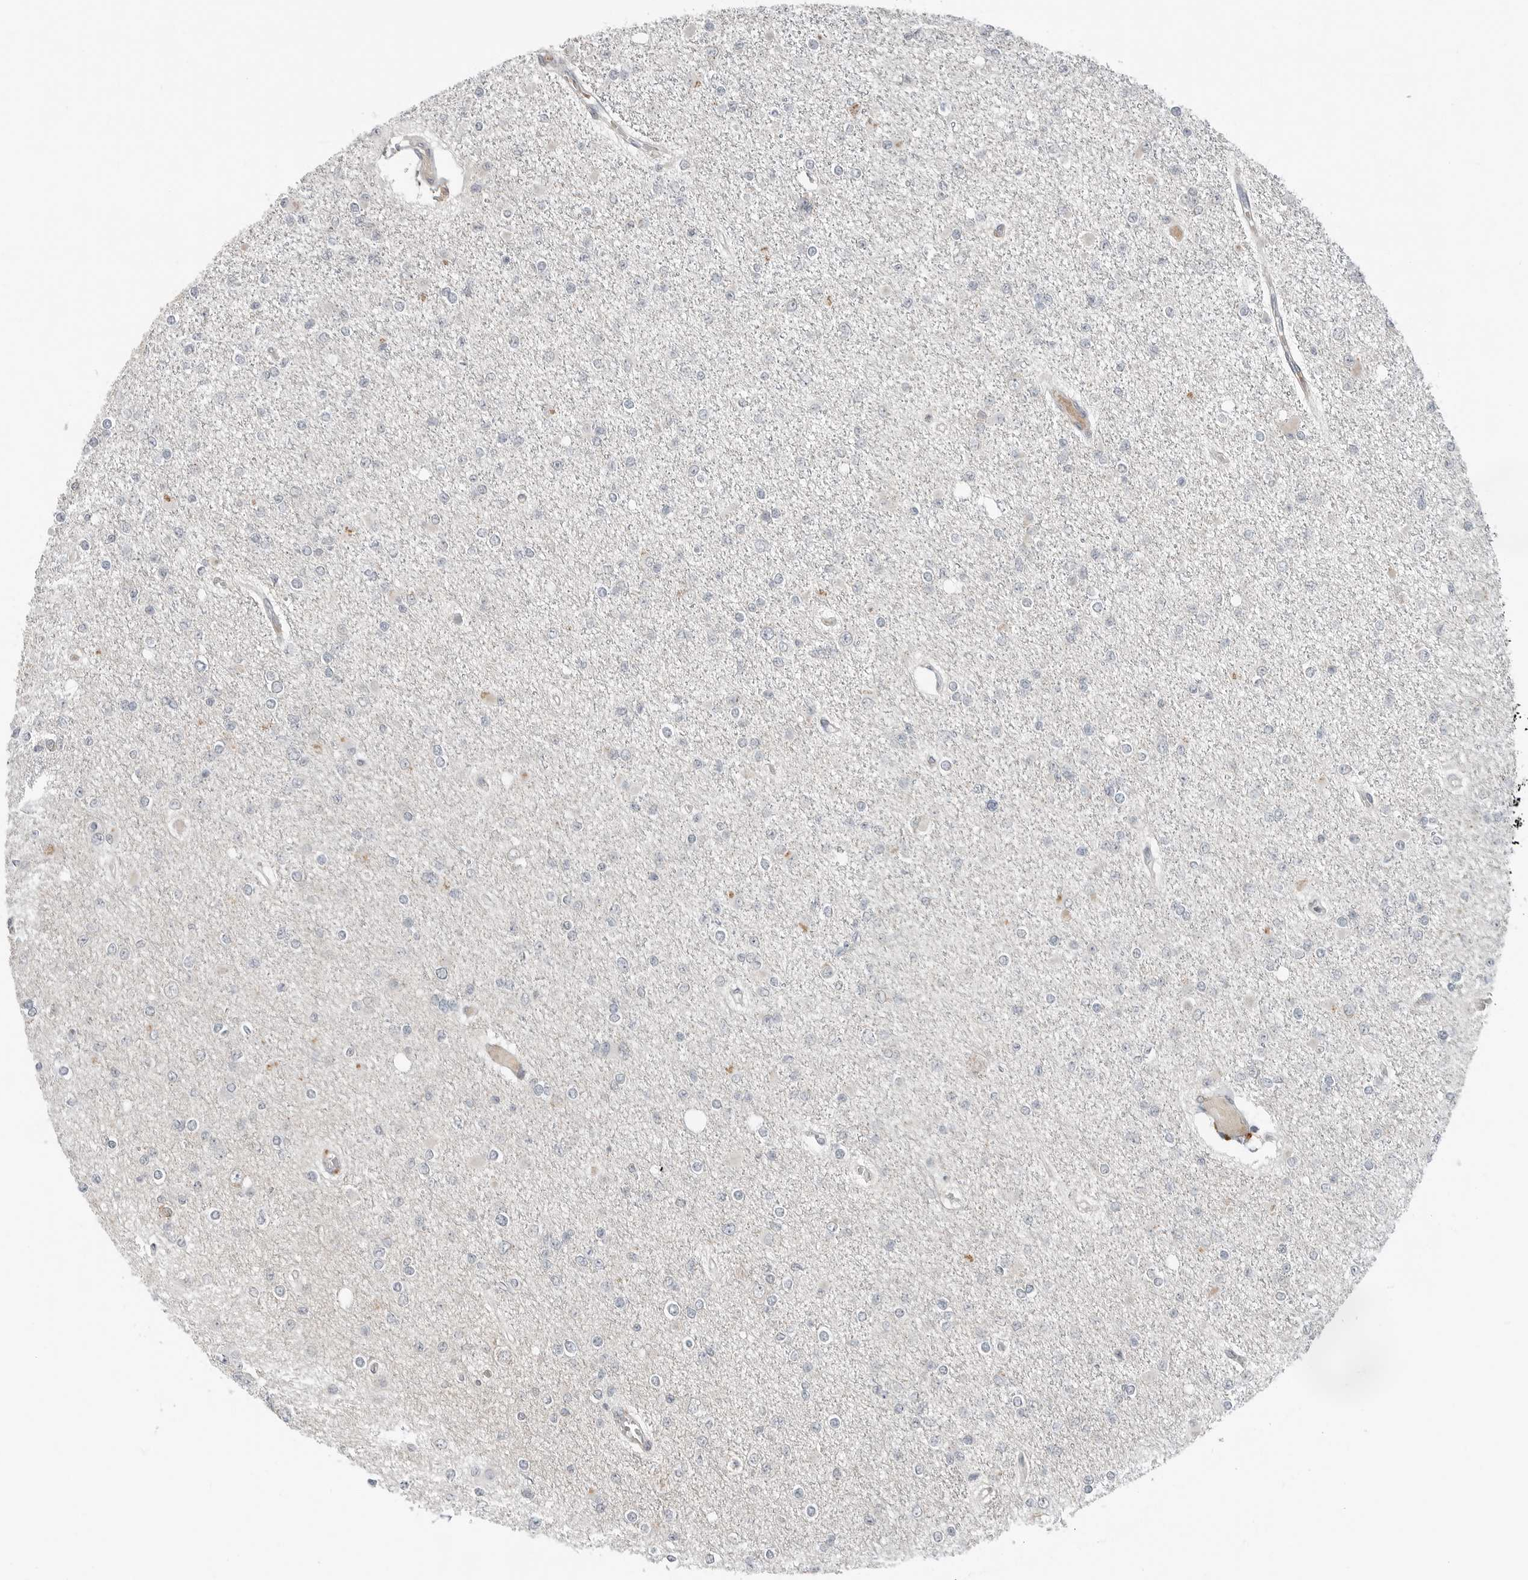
{"staining": {"intensity": "negative", "quantity": "none", "location": "none"}, "tissue": "glioma", "cell_type": "Tumor cells", "image_type": "cancer", "snomed": [{"axis": "morphology", "description": "Glioma, malignant, Low grade"}, {"axis": "topography", "description": "Brain"}], "caption": "Glioma stained for a protein using immunohistochemistry (IHC) shows no expression tumor cells.", "gene": "FCRLB", "patient": {"sex": "female", "age": 22}}